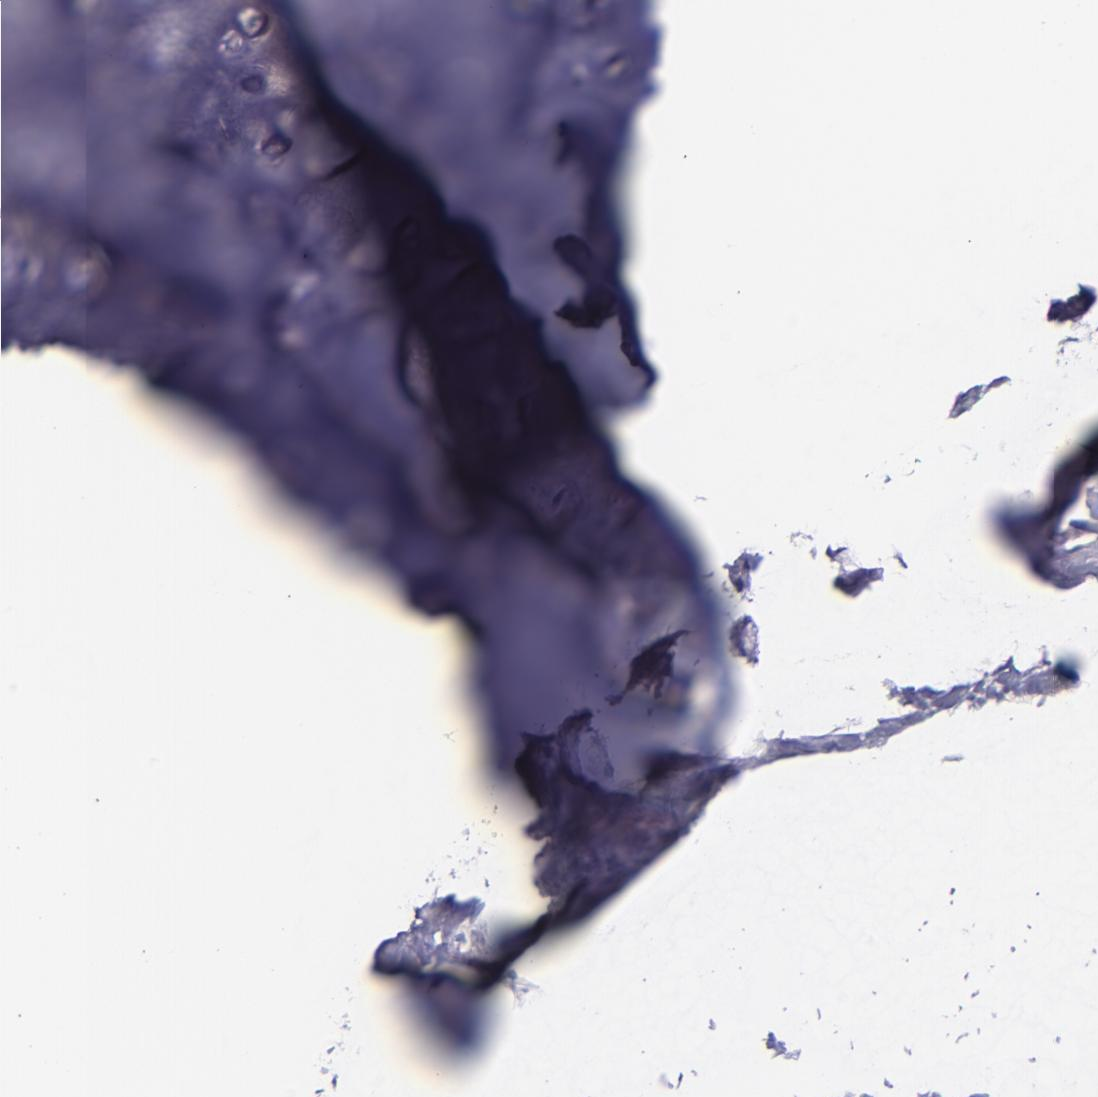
{"staining": {"intensity": "negative", "quantity": "none", "location": "none"}, "tissue": "nasopharynx", "cell_type": "Respiratory epithelial cells", "image_type": "normal", "snomed": [{"axis": "morphology", "description": "Normal tissue, NOS"}, {"axis": "topography", "description": "Nasopharynx"}], "caption": "Respiratory epithelial cells show no significant protein positivity in normal nasopharynx. Brightfield microscopy of immunohistochemistry (IHC) stained with DAB (brown) and hematoxylin (blue), captured at high magnification.", "gene": "CNTNAP2", "patient": {"sex": "male", "age": 56}}